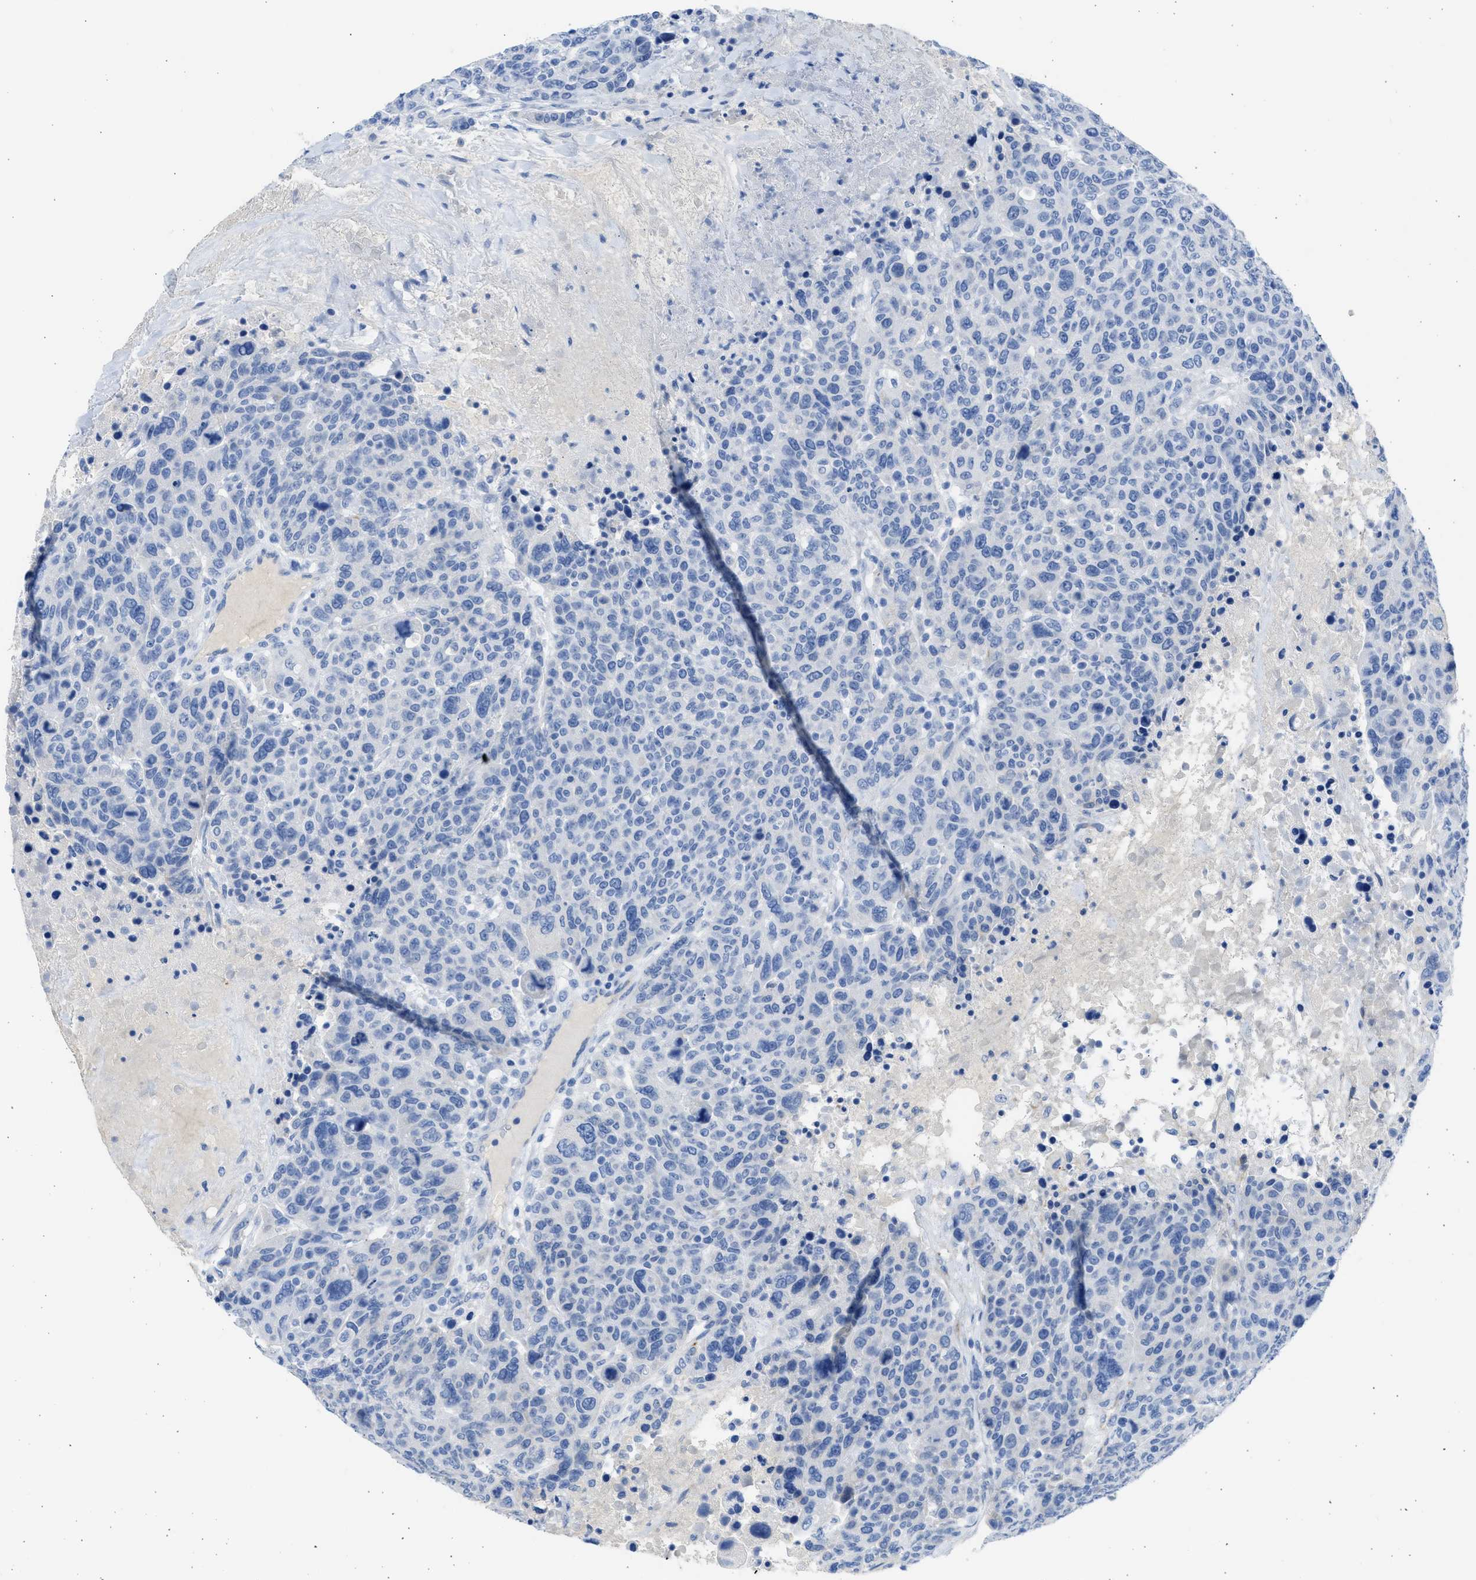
{"staining": {"intensity": "negative", "quantity": "none", "location": "none"}, "tissue": "breast cancer", "cell_type": "Tumor cells", "image_type": "cancer", "snomed": [{"axis": "morphology", "description": "Duct carcinoma"}, {"axis": "topography", "description": "Breast"}], "caption": "Immunohistochemistry (IHC) micrograph of neoplastic tissue: breast intraductal carcinoma stained with DAB exhibits no significant protein staining in tumor cells.", "gene": "SPATA3", "patient": {"sex": "female", "age": 37}}